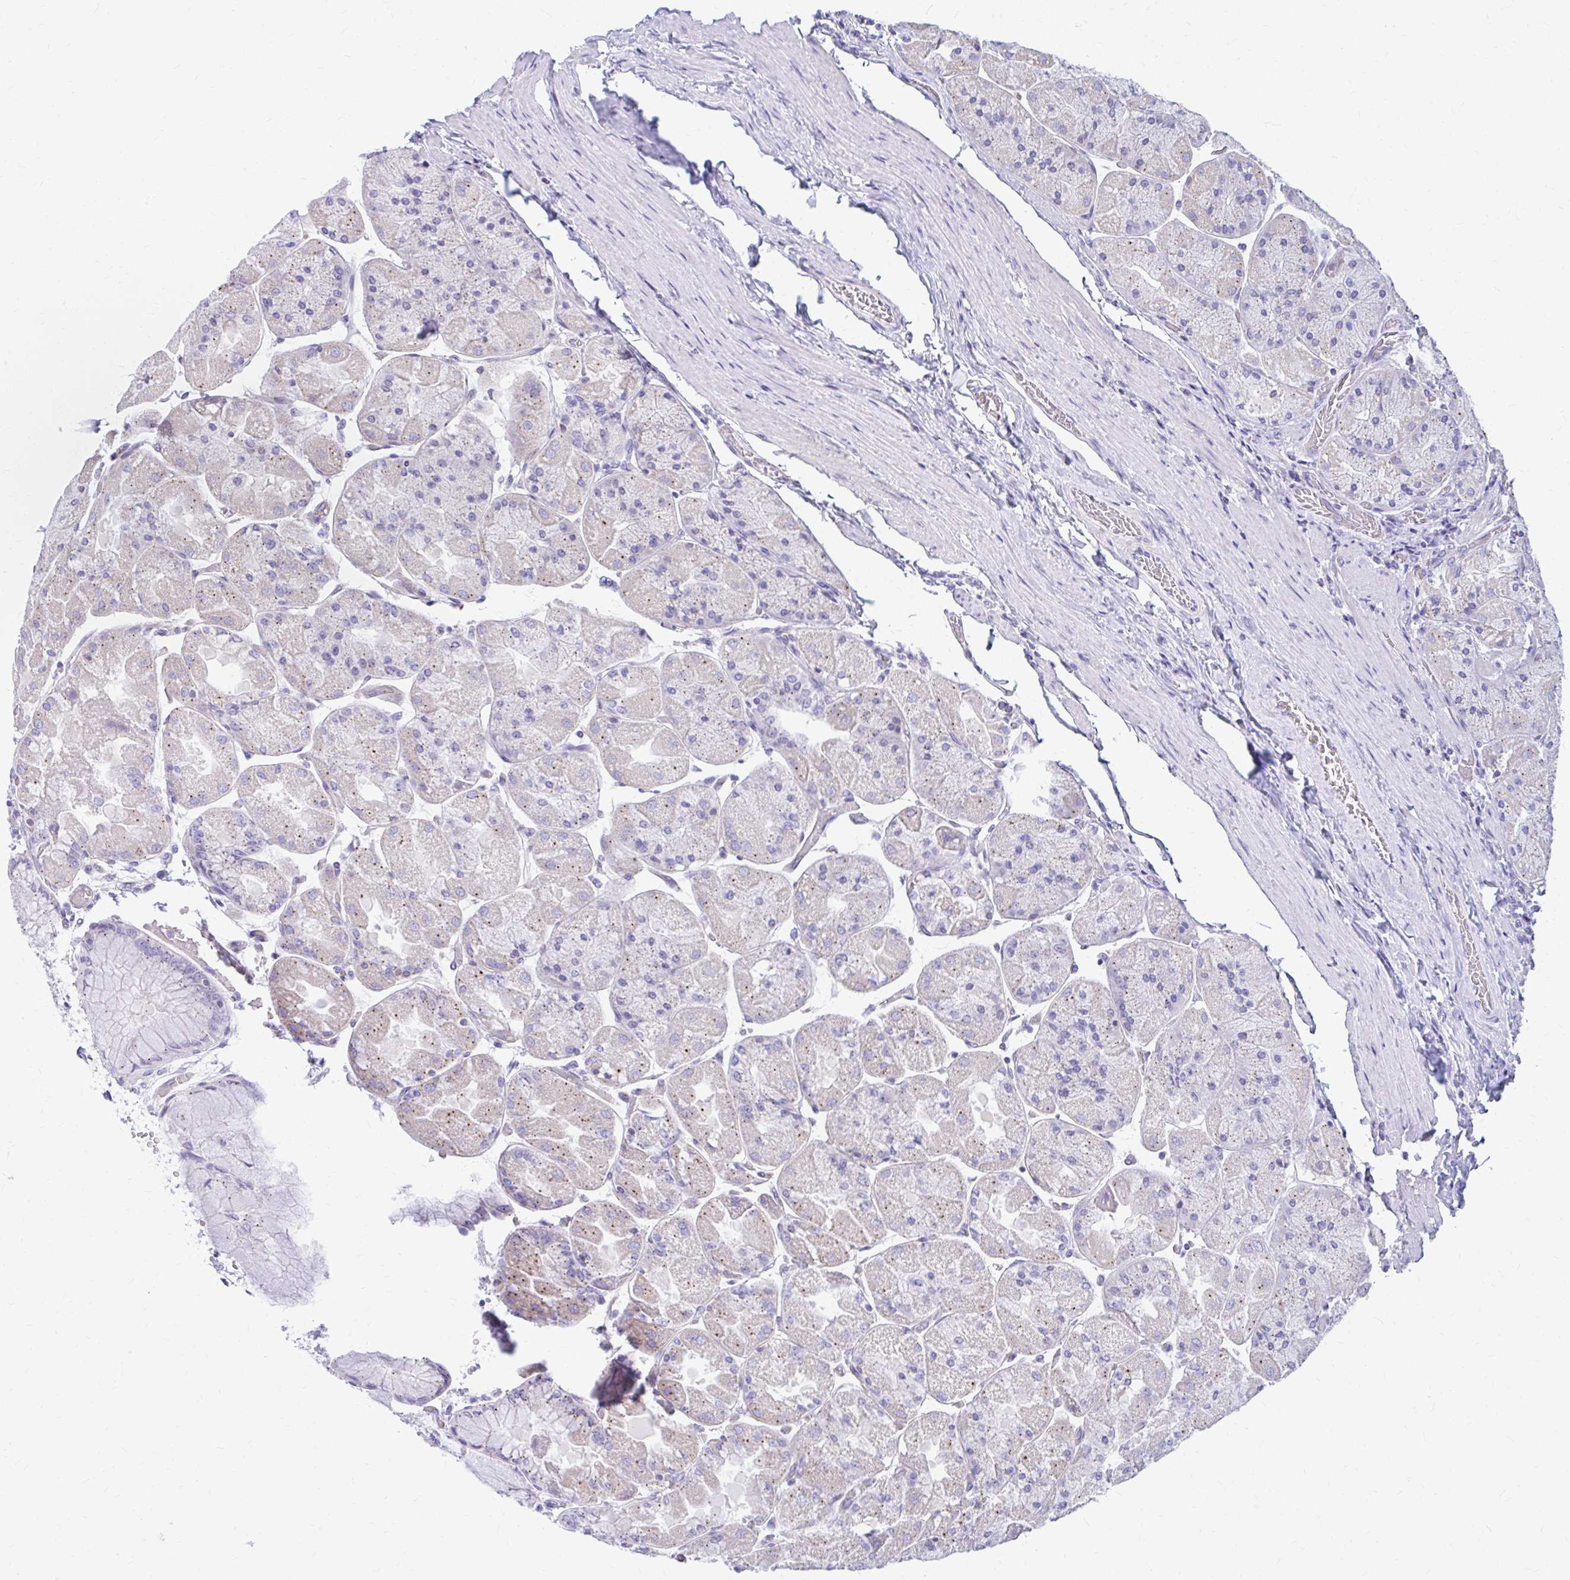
{"staining": {"intensity": "moderate", "quantity": "<25%", "location": "cytoplasmic/membranous"}, "tissue": "stomach", "cell_type": "Glandular cells", "image_type": "normal", "snomed": [{"axis": "morphology", "description": "Normal tissue, NOS"}, {"axis": "topography", "description": "Stomach"}], "caption": "Protein expression by immunohistochemistry displays moderate cytoplasmic/membranous positivity in about <25% of glandular cells in benign stomach.", "gene": "RADIL", "patient": {"sex": "female", "age": 61}}